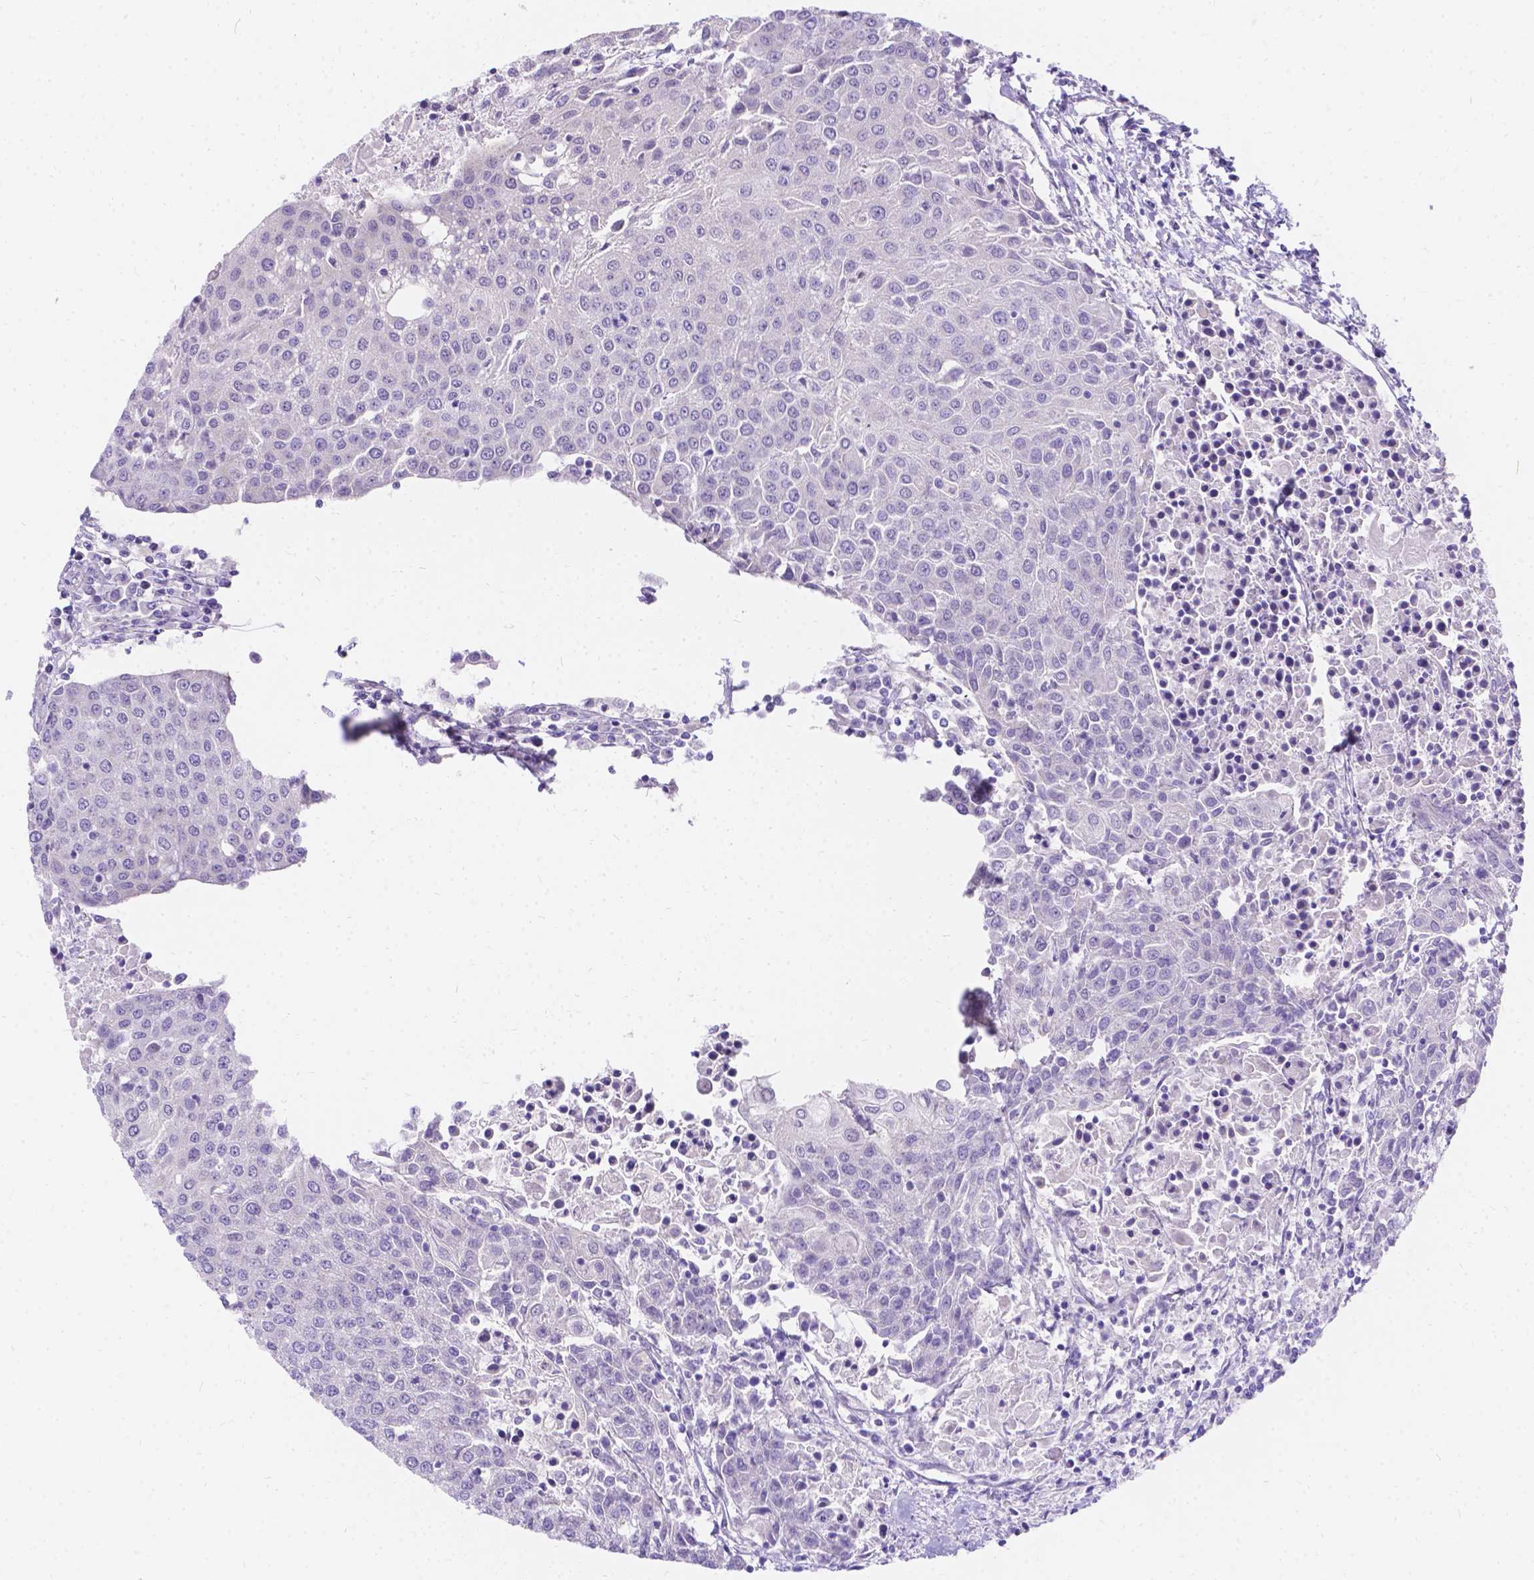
{"staining": {"intensity": "negative", "quantity": "none", "location": "none"}, "tissue": "urothelial cancer", "cell_type": "Tumor cells", "image_type": "cancer", "snomed": [{"axis": "morphology", "description": "Urothelial carcinoma, High grade"}, {"axis": "topography", "description": "Urinary bladder"}], "caption": "This image is of urothelial cancer stained with immunohistochemistry to label a protein in brown with the nuclei are counter-stained blue. There is no staining in tumor cells. The staining is performed using DAB (3,3'-diaminobenzidine) brown chromogen with nuclei counter-stained in using hematoxylin.", "gene": "PALS1", "patient": {"sex": "female", "age": 85}}